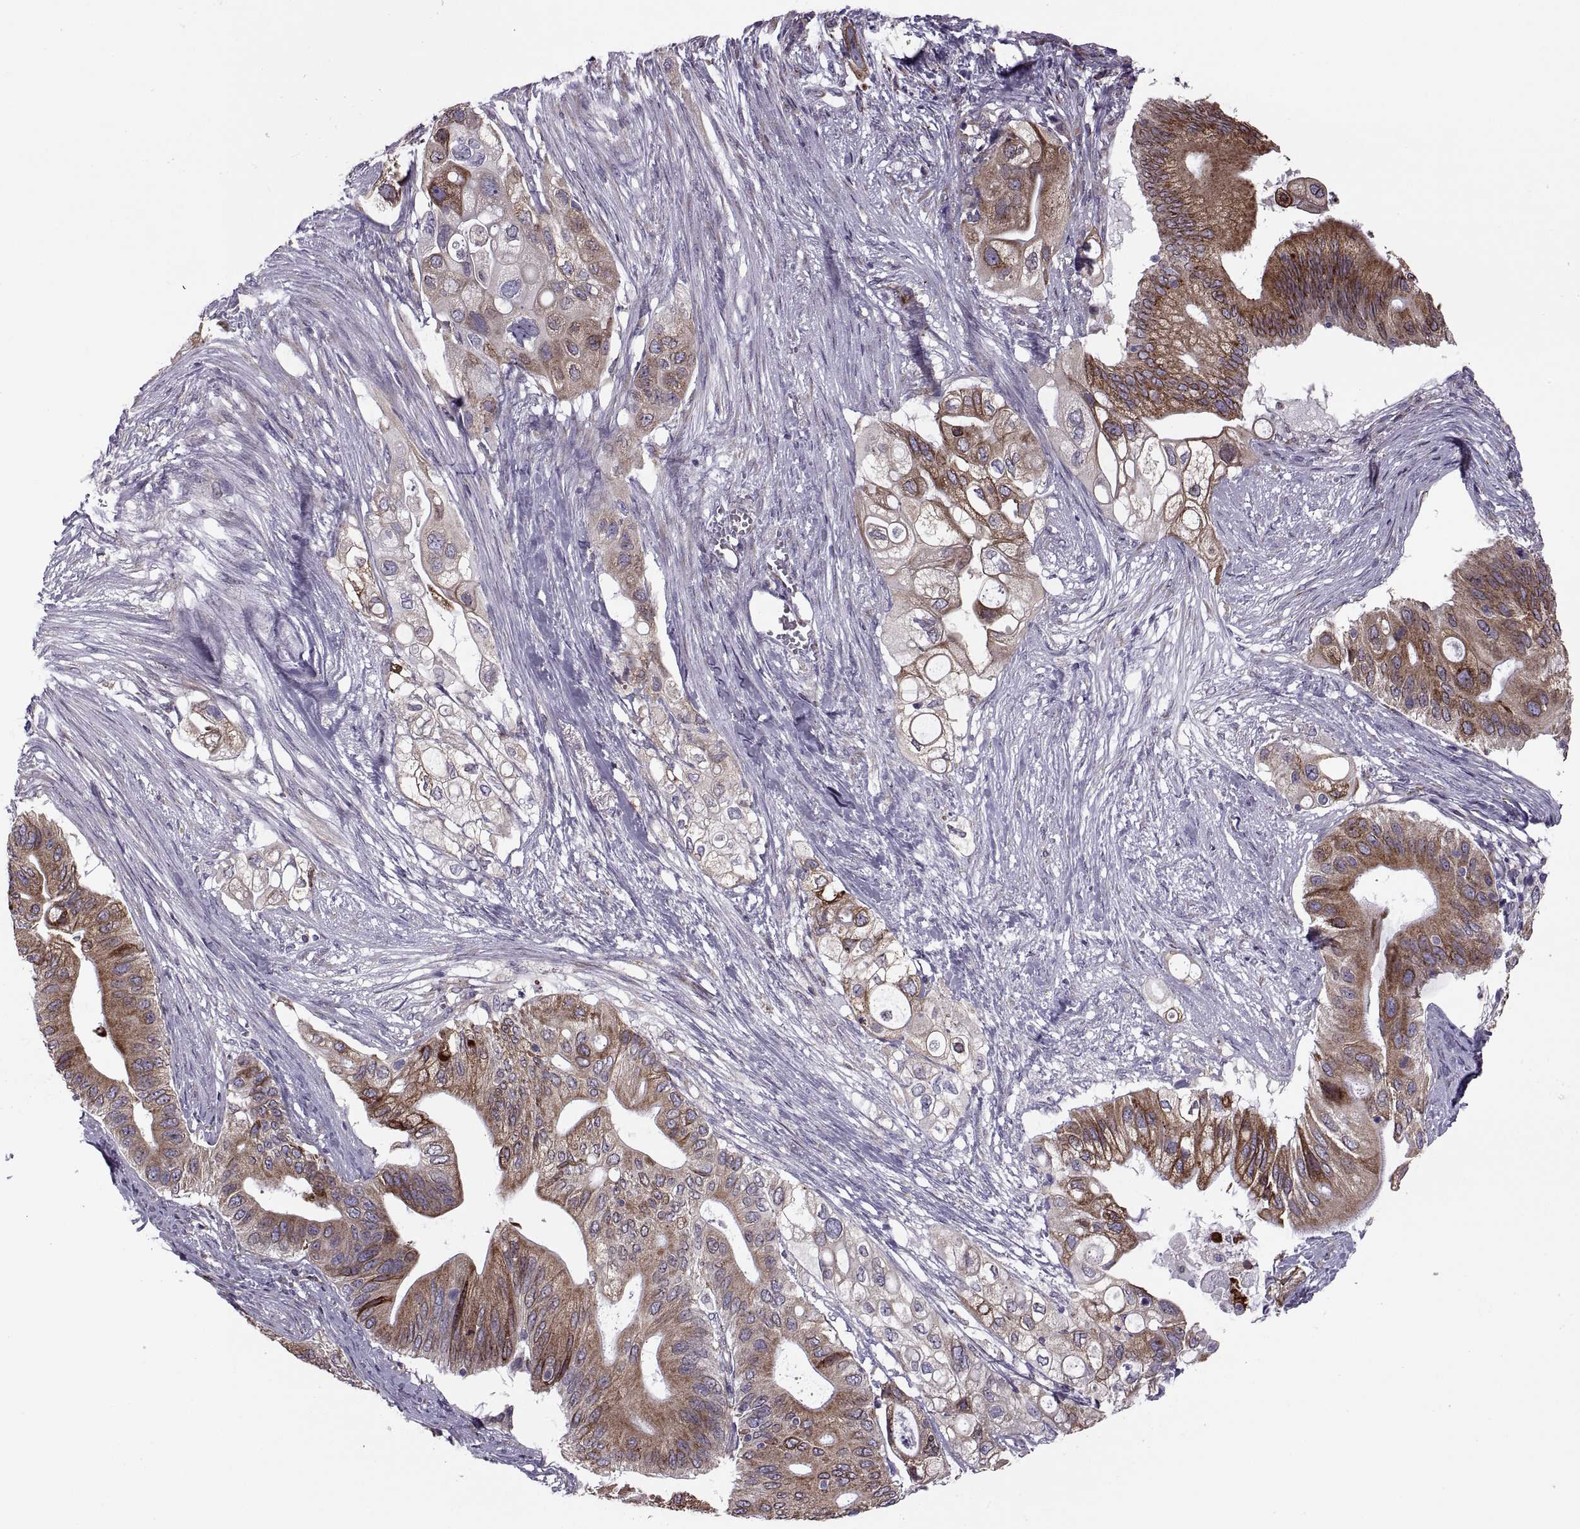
{"staining": {"intensity": "strong", "quantity": ">75%", "location": "cytoplasmic/membranous"}, "tissue": "pancreatic cancer", "cell_type": "Tumor cells", "image_type": "cancer", "snomed": [{"axis": "morphology", "description": "Adenocarcinoma, NOS"}, {"axis": "topography", "description": "Pancreas"}], "caption": "Protein expression analysis of human pancreatic adenocarcinoma reveals strong cytoplasmic/membranous expression in approximately >75% of tumor cells.", "gene": "LETM2", "patient": {"sex": "female", "age": 72}}